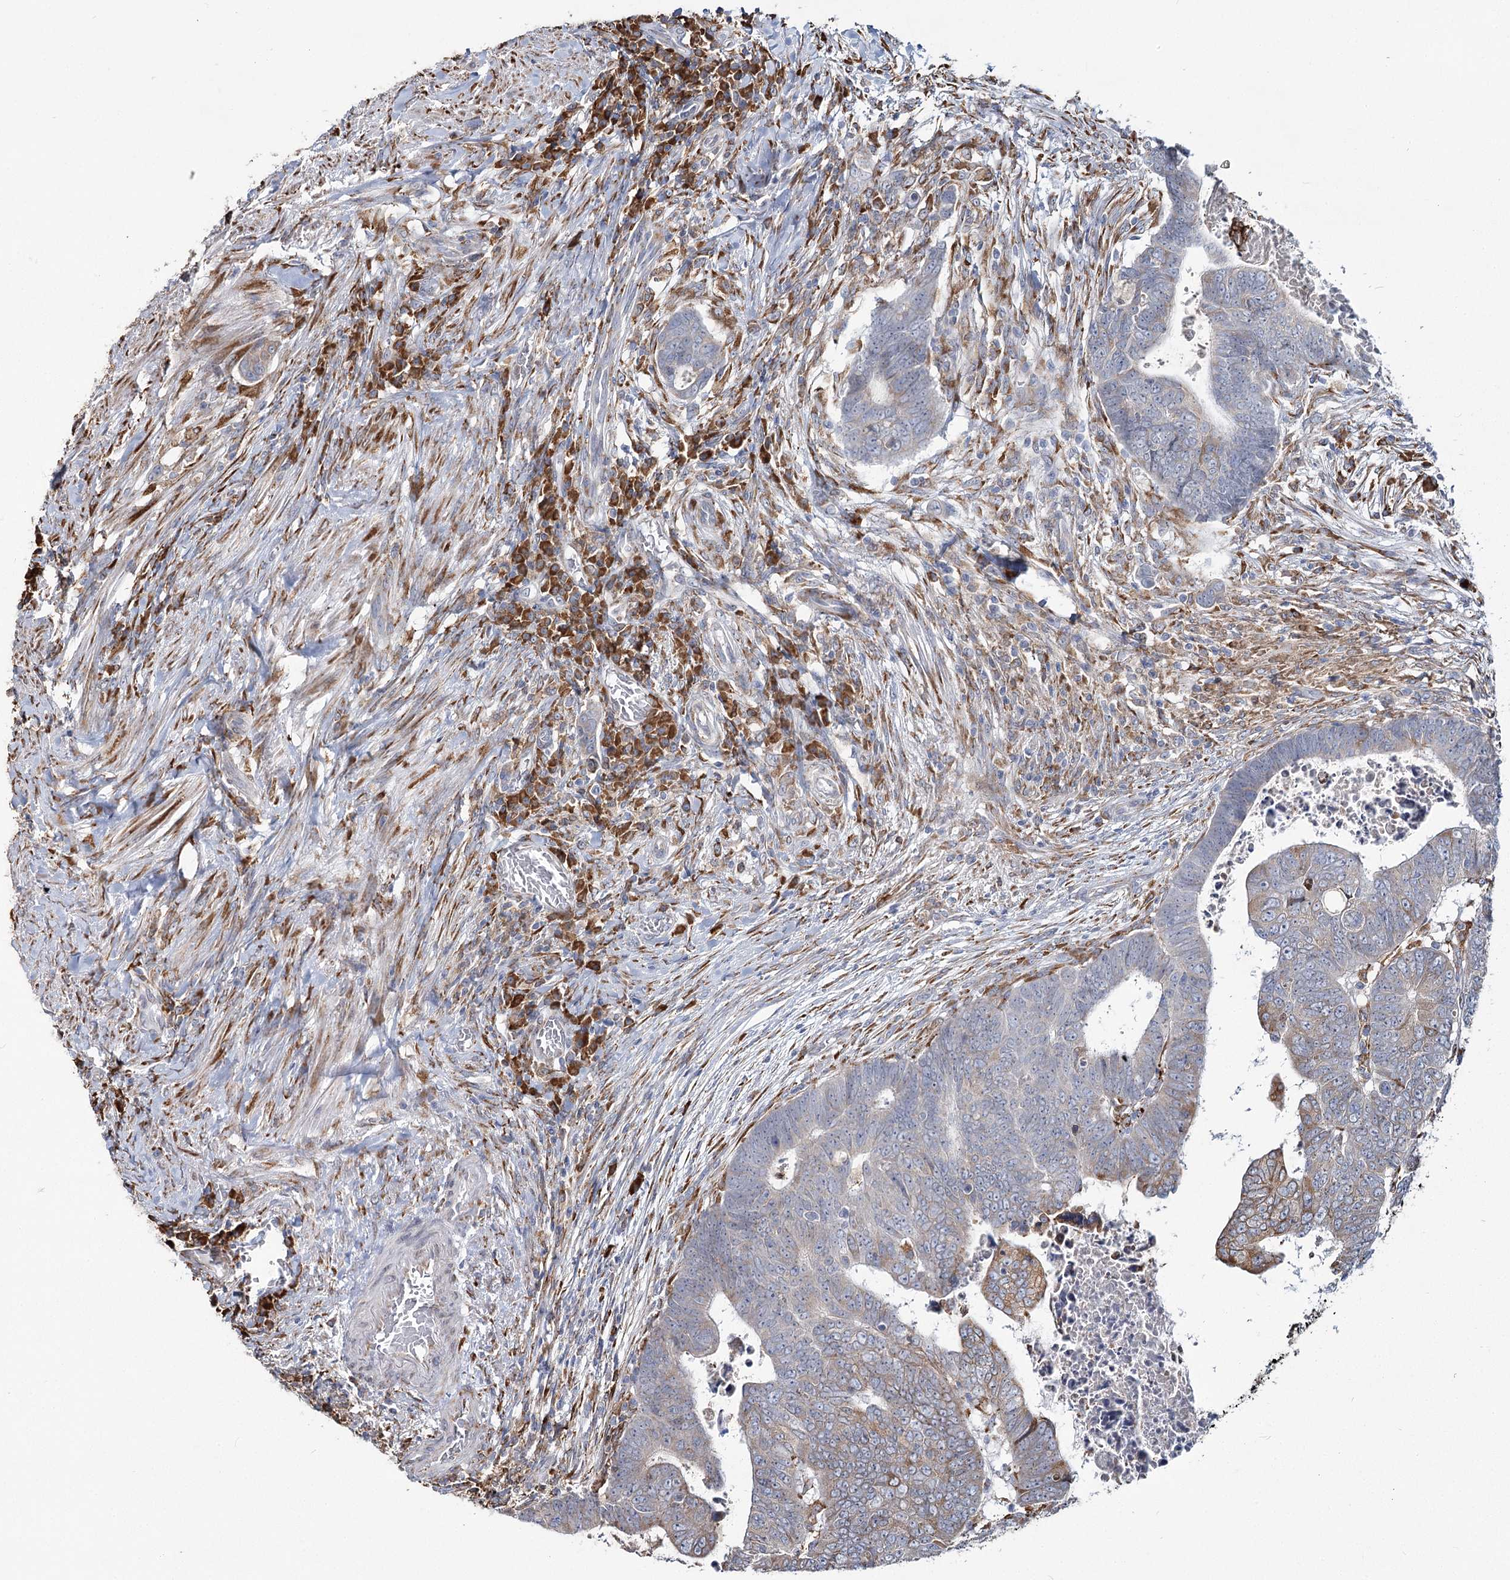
{"staining": {"intensity": "weak", "quantity": "<25%", "location": "cytoplasmic/membranous"}, "tissue": "colorectal cancer", "cell_type": "Tumor cells", "image_type": "cancer", "snomed": [{"axis": "morphology", "description": "Normal tissue, NOS"}, {"axis": "morphology", "description": "Adenocarcinoma, NOS"}, {"axis": "topography", "description": "Rectum"}], "caption": "High magnification brightfield microscopy of colorectal adenocarcinoma stained with DAB (brown) and counterstained with hematoxylin (blue): tumor cells show no significant staining.", "gene": "ZCCHC9", "patient": {"sex": "female", "age": 65}}